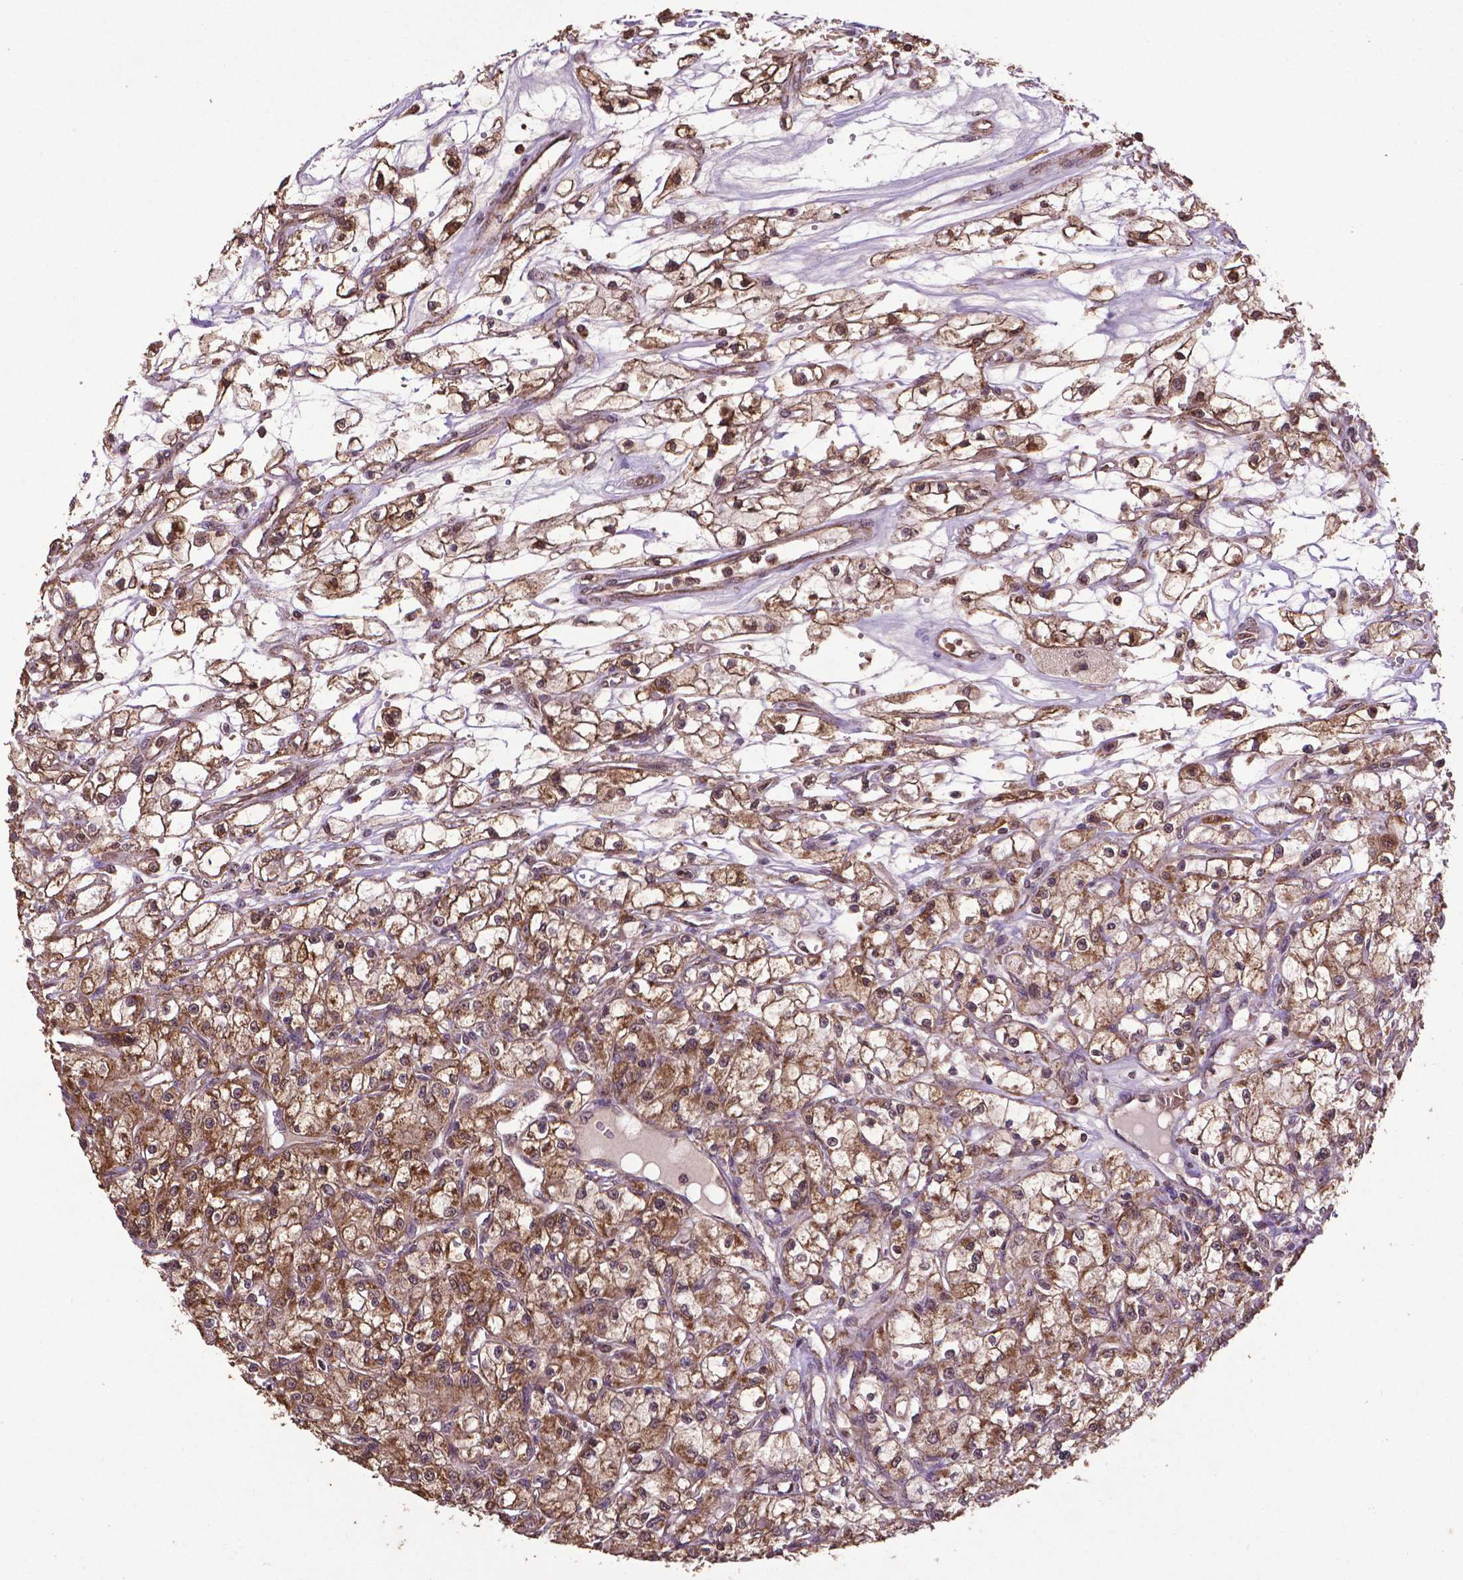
{"staining": {"intensity": "moderate", "quantity": ">75%", "location": "cytoplasmic/membranous,nuclear"}, "tissue": "renal cancer", "cell_type": "Tumor cells", "image_type": "cancer", "snomed": [{"axis": "morphology", "description": "Adenocarcinoma, NOS"}, {"axis": "topography", "description": "Kidney"}], "caption": "An image showing moderate cytoplasmic/membranous and nuclear expression in approximately >75% of tumor cells in adenocarcinoma (renal), as visualized by brown immunohistochemical staining.", "gene": "DCAF1", "patient": {"sex": "female", "age": 59}}